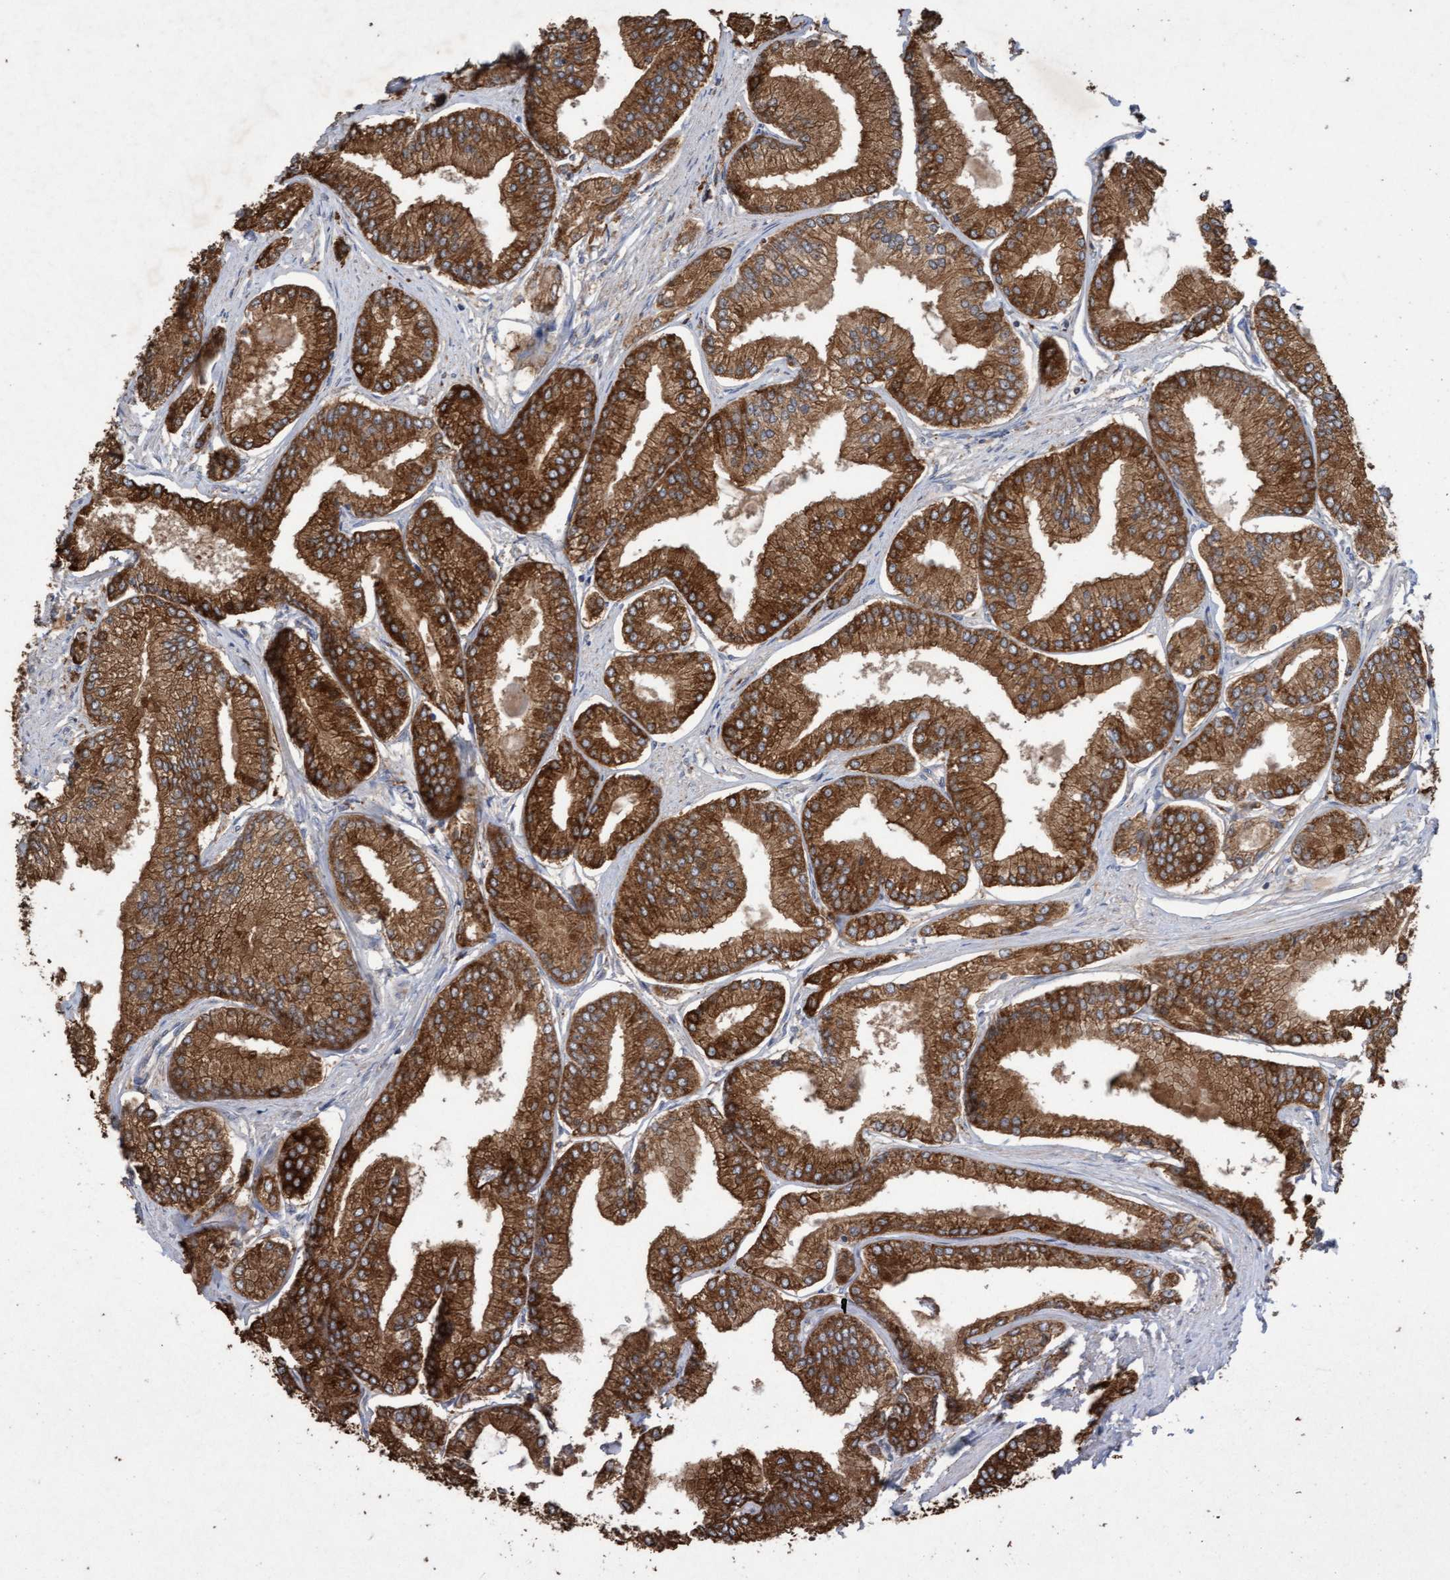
{"staining": {"intensity": "strong", "quantity": ">75%", "location": "cytoplasmic/membranous"}, "tissue": "prostate cancer", "cell_type": "Tumor cells", "image_type": "cancer", "snomed": [{"axis": "morphology", "description": "Adenocarcinoma, Low grade"}, {"axis": "topography", "description": "Prostate"}], "caption": "An image showing strong cytoplasmic/membranous expression in approximately >75% of tumor cells in prostate cancer, as visualized by brown immunohistochemical staining.", "gene": "ATPAF2", "patient": {"sex": "male", "age": 52}}